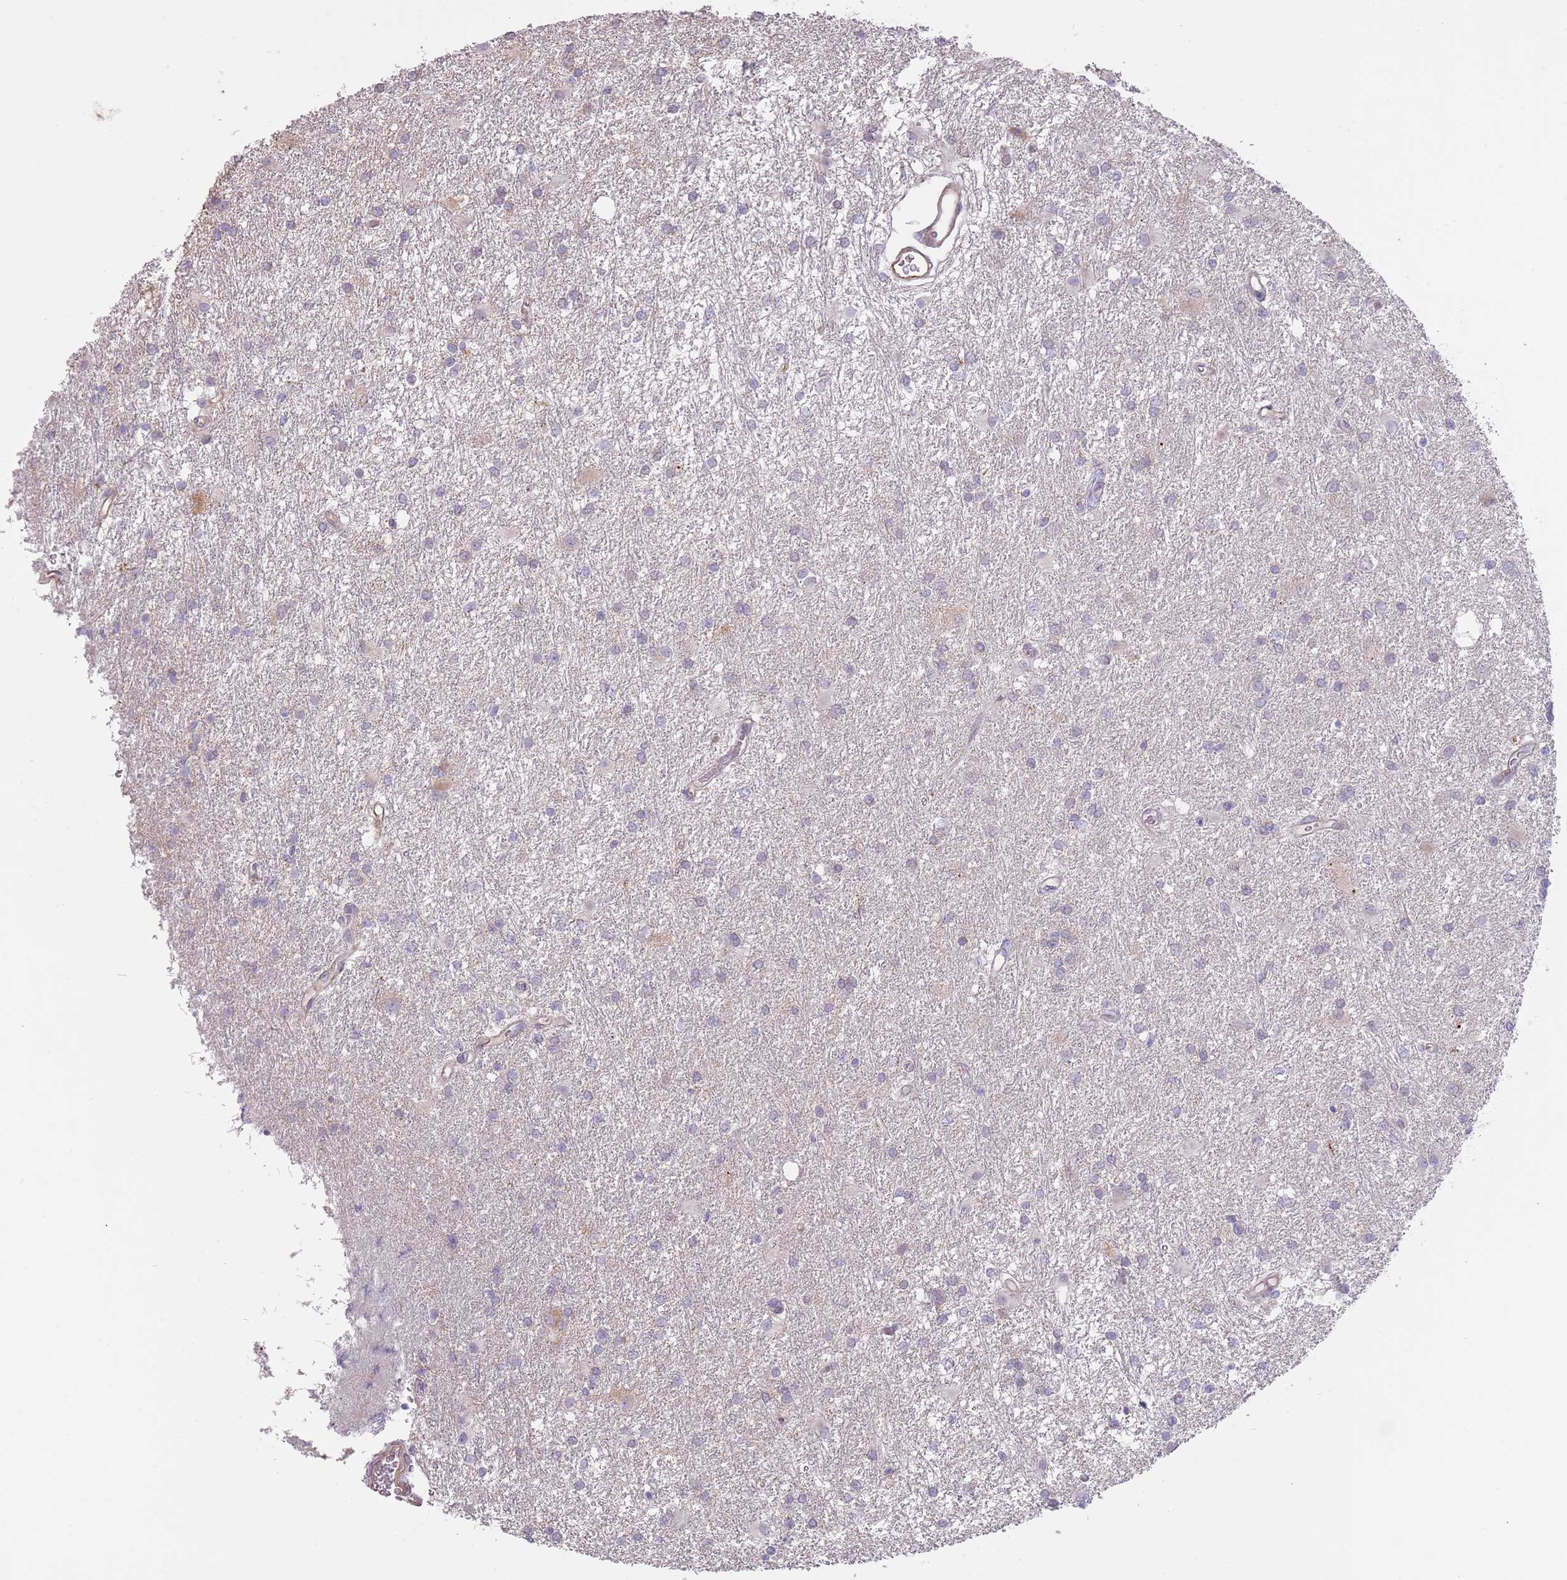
{"staining": {"intensity": "negative", "quantity": "none", "location": "none"}, "tissue": "glioma", "cell_type": "Tumor cells", "image_type": "cancer", "snomed": [{"axis": "morphology", "description": "Glioma, malignant, High grade"}, {"axis": "topography", "description": "Brain"}], "caption": "Immunohistochemical staining of human glioma displays no significant positivity in tumor cells. The staining is performed using DAB (3,3'-diaminobenzidine) brown chromogen with nuclei counter-stained in using hematoxylin.", "gene": "LDHD", "patient": {"sex": "female", "age": 50}}